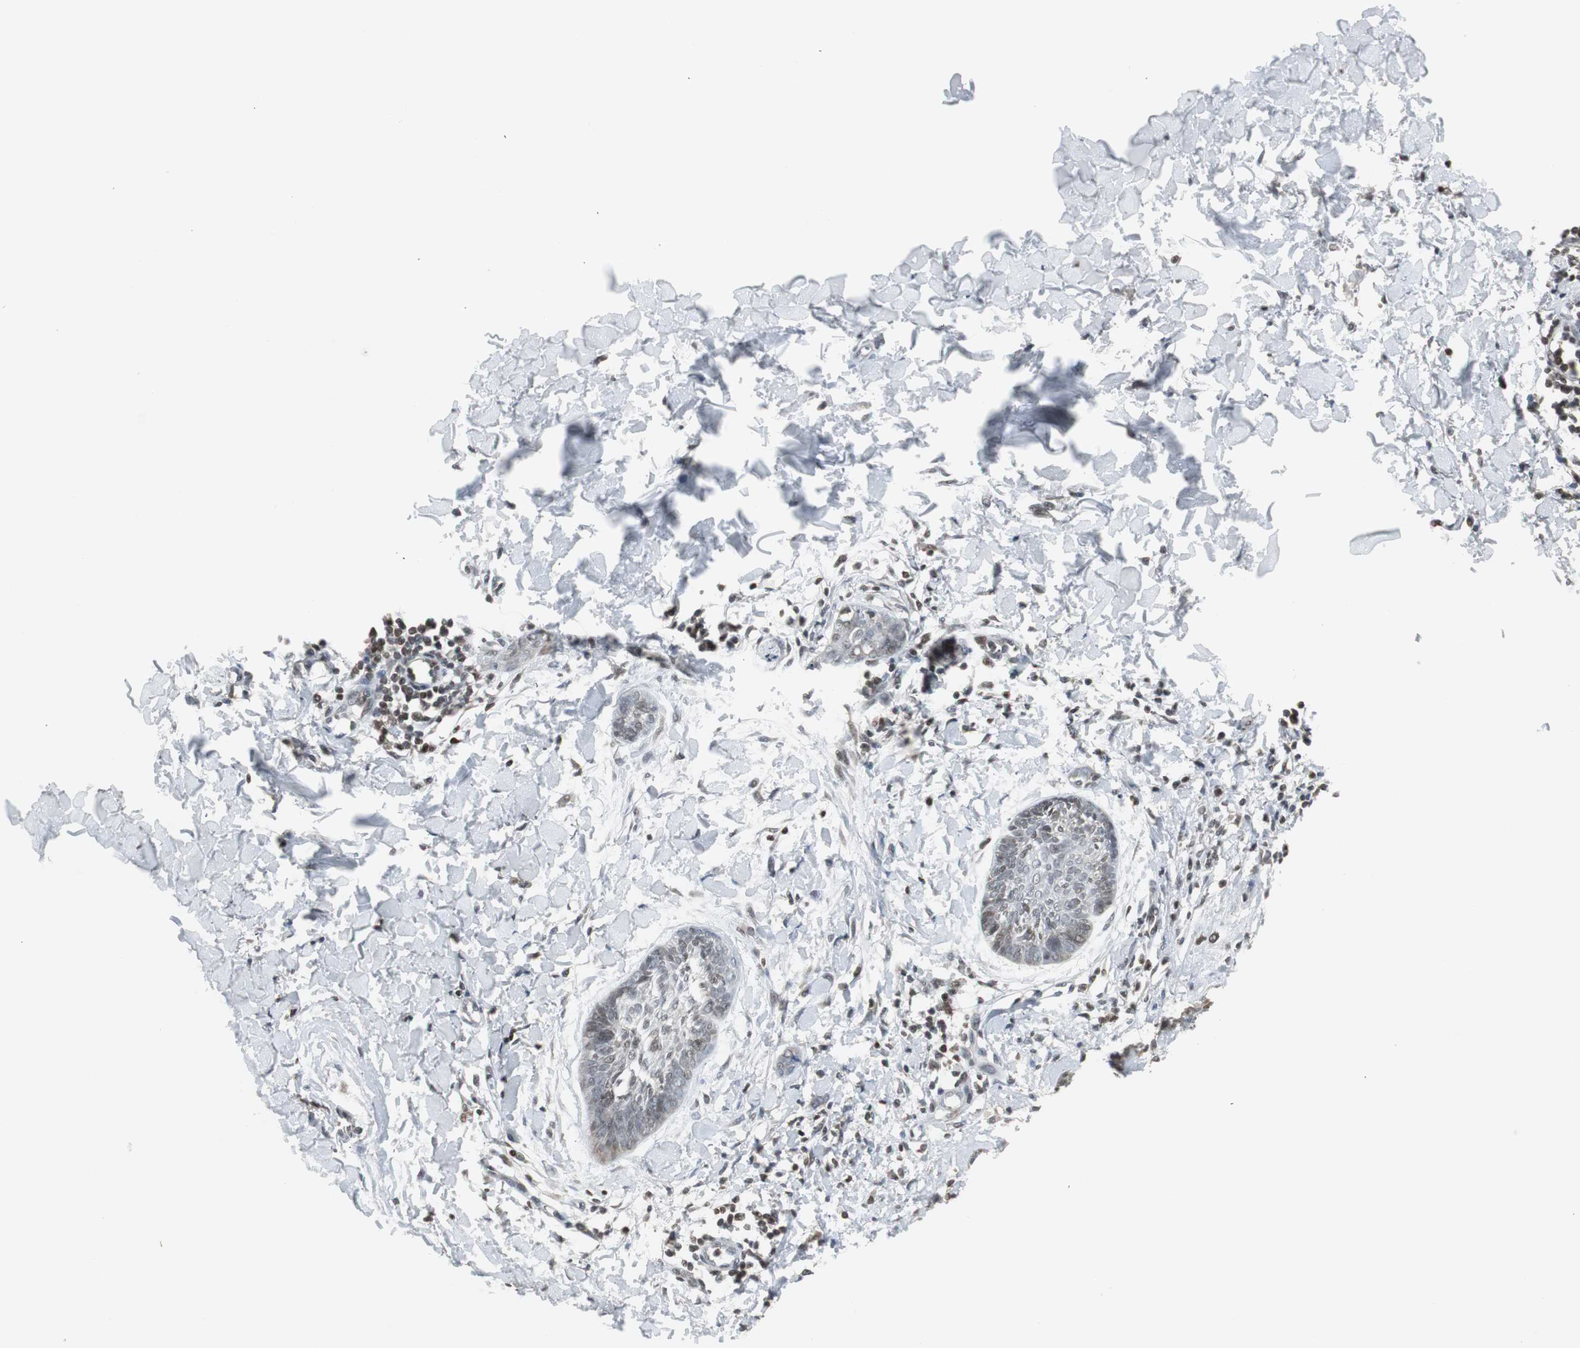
{"staining": {"intensity": "weak", "quantity": "<25%", "location": "nuclear"}, "tissue": "skin cancer", "cell_type": "Tumor cells", "image_type": "cancer", "snomed": [{"axis": "morphology", "description": "Normal tissue, NOS"}, {"axis": "morphology", "description": "Basal cell carcinoma"}, {"axis": "topography", "description": "Skin"}], "caption": "Tumor cells show no significant positivity in skin basal cell carcinoma.", "gene": "MPG", "patient": {"sex": "male", "age": 71}}